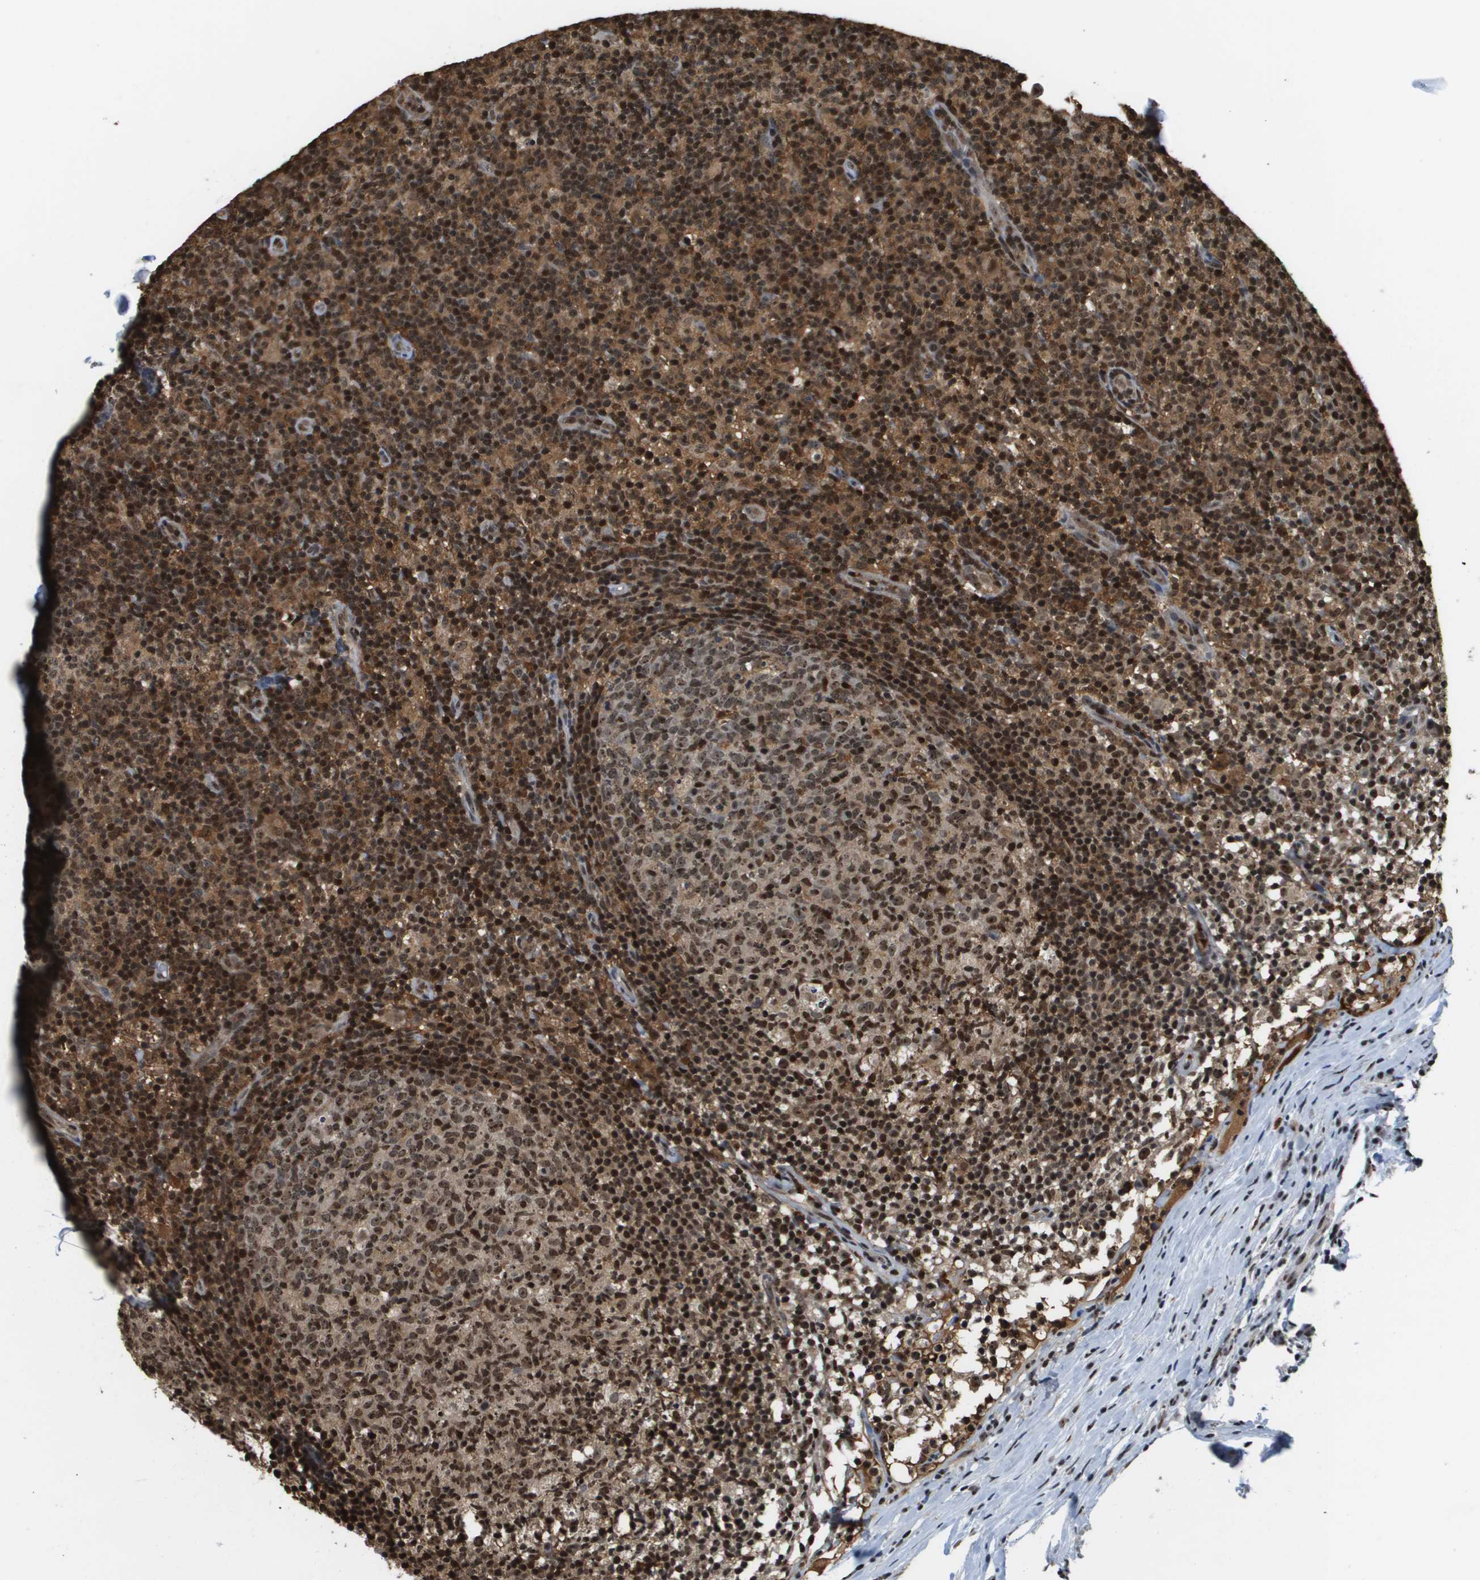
{"staining": {"intensity": "moderate", "quantity": ">75%", "location": "nuclear"}, "tissue": "lymph node", "cell_type": "Germinal center cells", "image_type": "normal", "snomed": [{"axis": "morphology", "description": "Normal tissue, NOS"}, {"axis": "morphology", "description": "Inflammation, NOS"}, {"axis": "topography", "description": "Lymph node"}], "caption": "Benign lymph node reveals moderate nuclear staining in about >75% of germinal center cells, visualized by immunohistochemistry. The staining was performed using DAB, with brown indicating positive protein expression. Nuclei are stained blue with hematoxylin.", "gene": "EP400", "patient": {"sex": "male", "age": 55}}